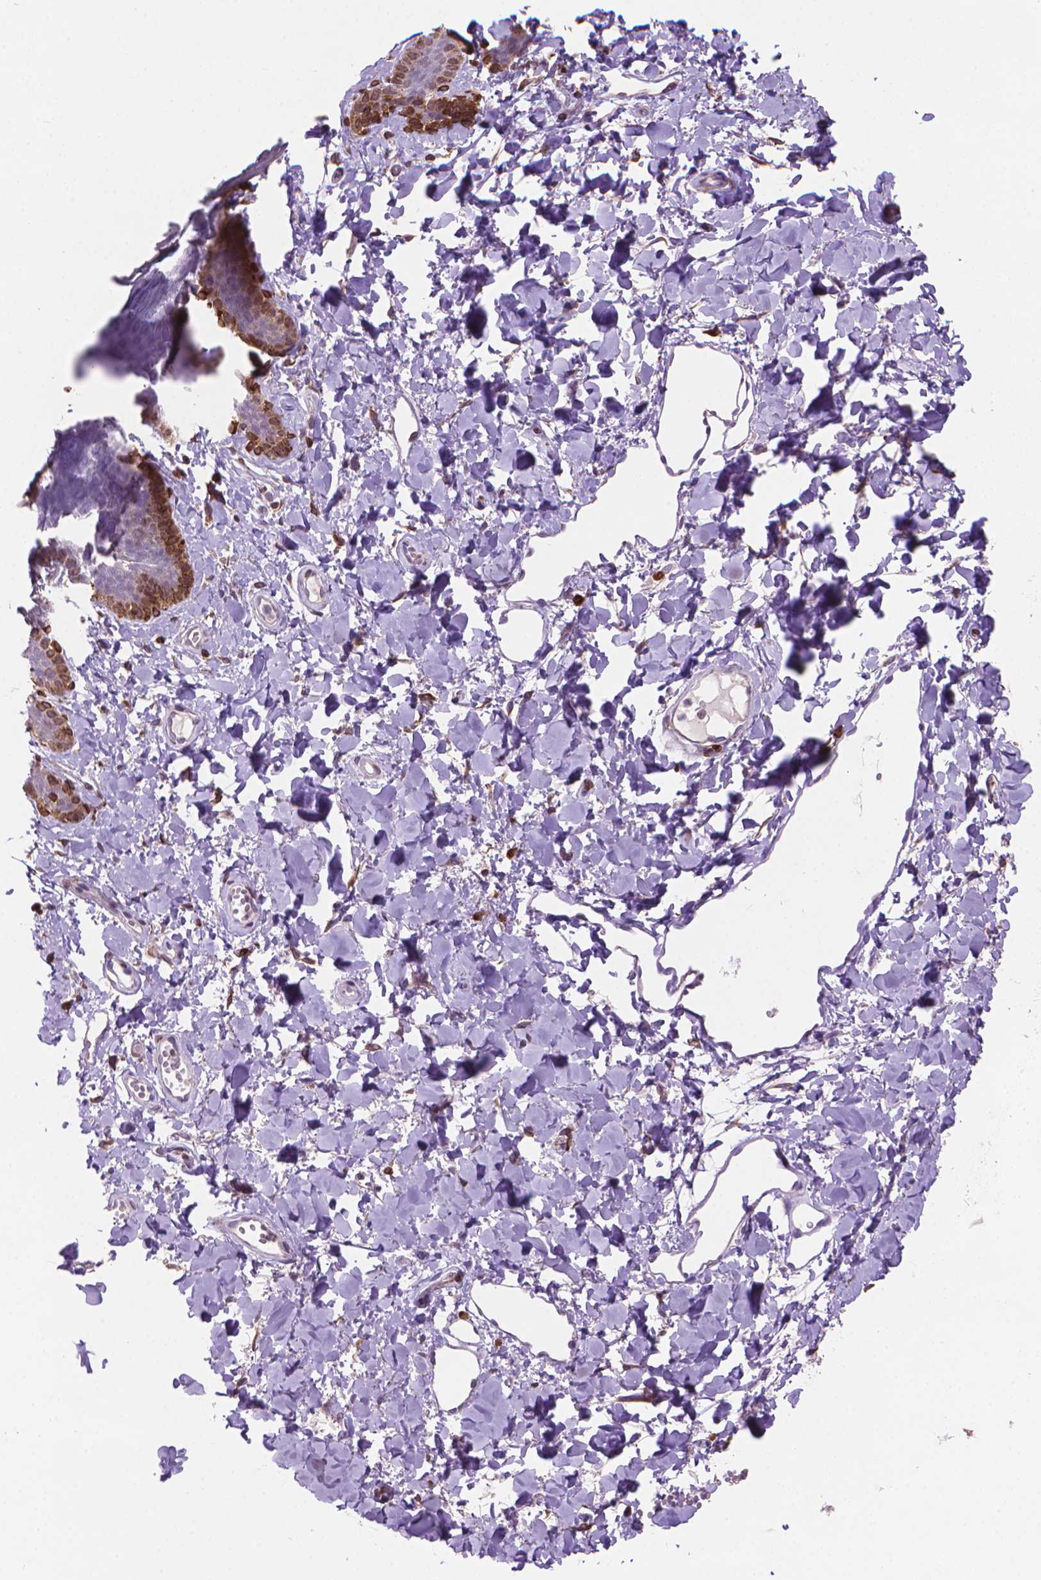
{"staining": {"intensity": "strong", "quantity": "<25%", "location": "cytoplasmic/membranous"}, "tissue": "skin", "cell_type": "Epidermal cells", "image_type": "normal", "snomed": [{"axis": "morphology", "description": "Normal tissue, NOS"}, {"axis": "topography", "description": "Anal"}], "caption": "Epidermal cells demonstrate strong cytoplasmic/membranous positivity in approximately <25% of cells in unremarkable skin. The protein is stained brown, and the nuclei are stained in blue (DAB IHC with brightfield microscopy, high magnification).", "gene": "BCL2", "patient": {"sex": "male", "age": 53}}